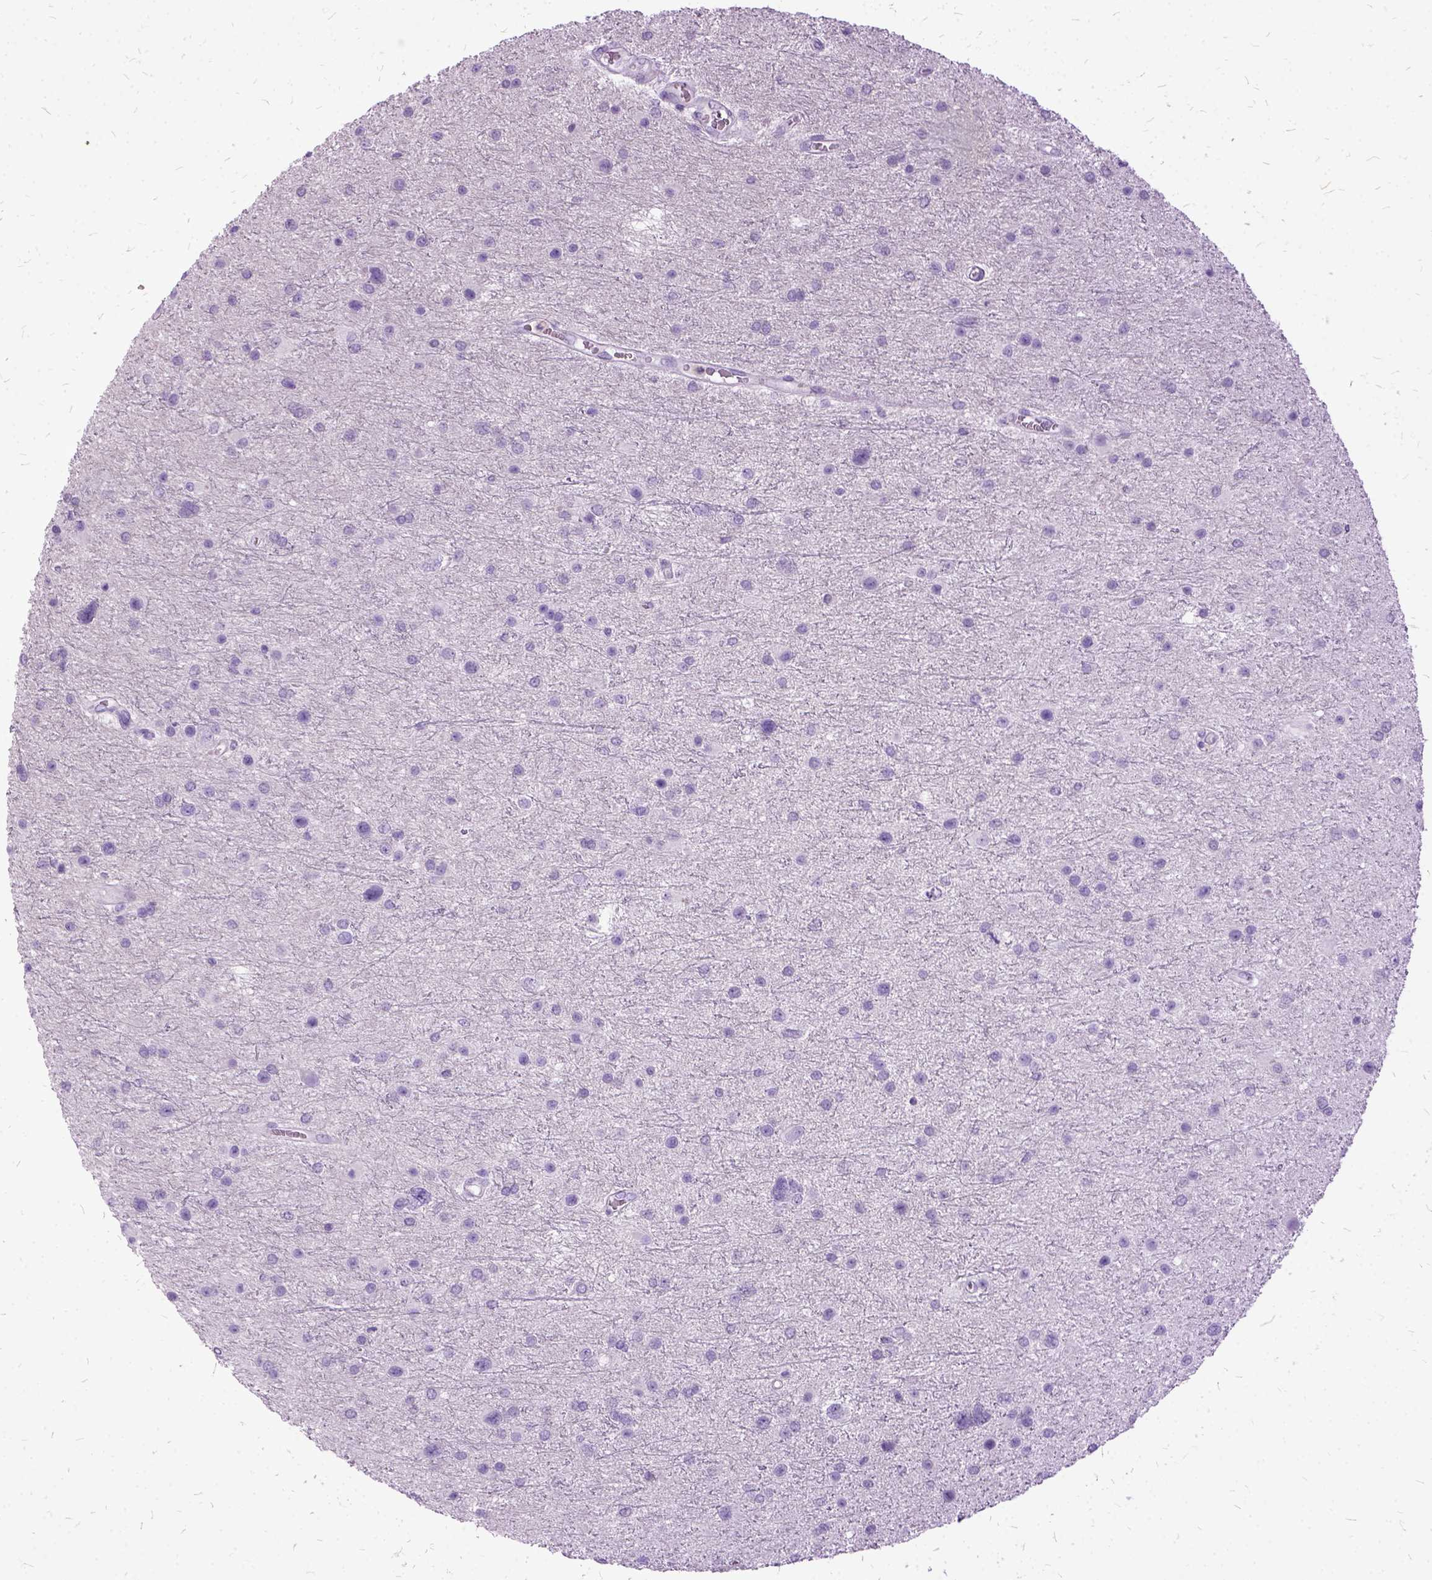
{"staining": {"intensity": "negative", "quantity": "none", "location": "none"}, "tissue": "glioma", "cell_type": "Tumor cells", "image_type": "cancer", "snomed": [{"axis": "morphology", "description": "Glioma, malignant, Low grade"}, {"axis": "topography", "description": "Brain"}], "caption": "A high-resolution photomicrograph shows immunohistochemistry (IHC) staining of malignant glioma (low-grade), which displays no significant expression in tumor cells.", "gene": "MME", "patient": {"sex": "female", "age": 32}}